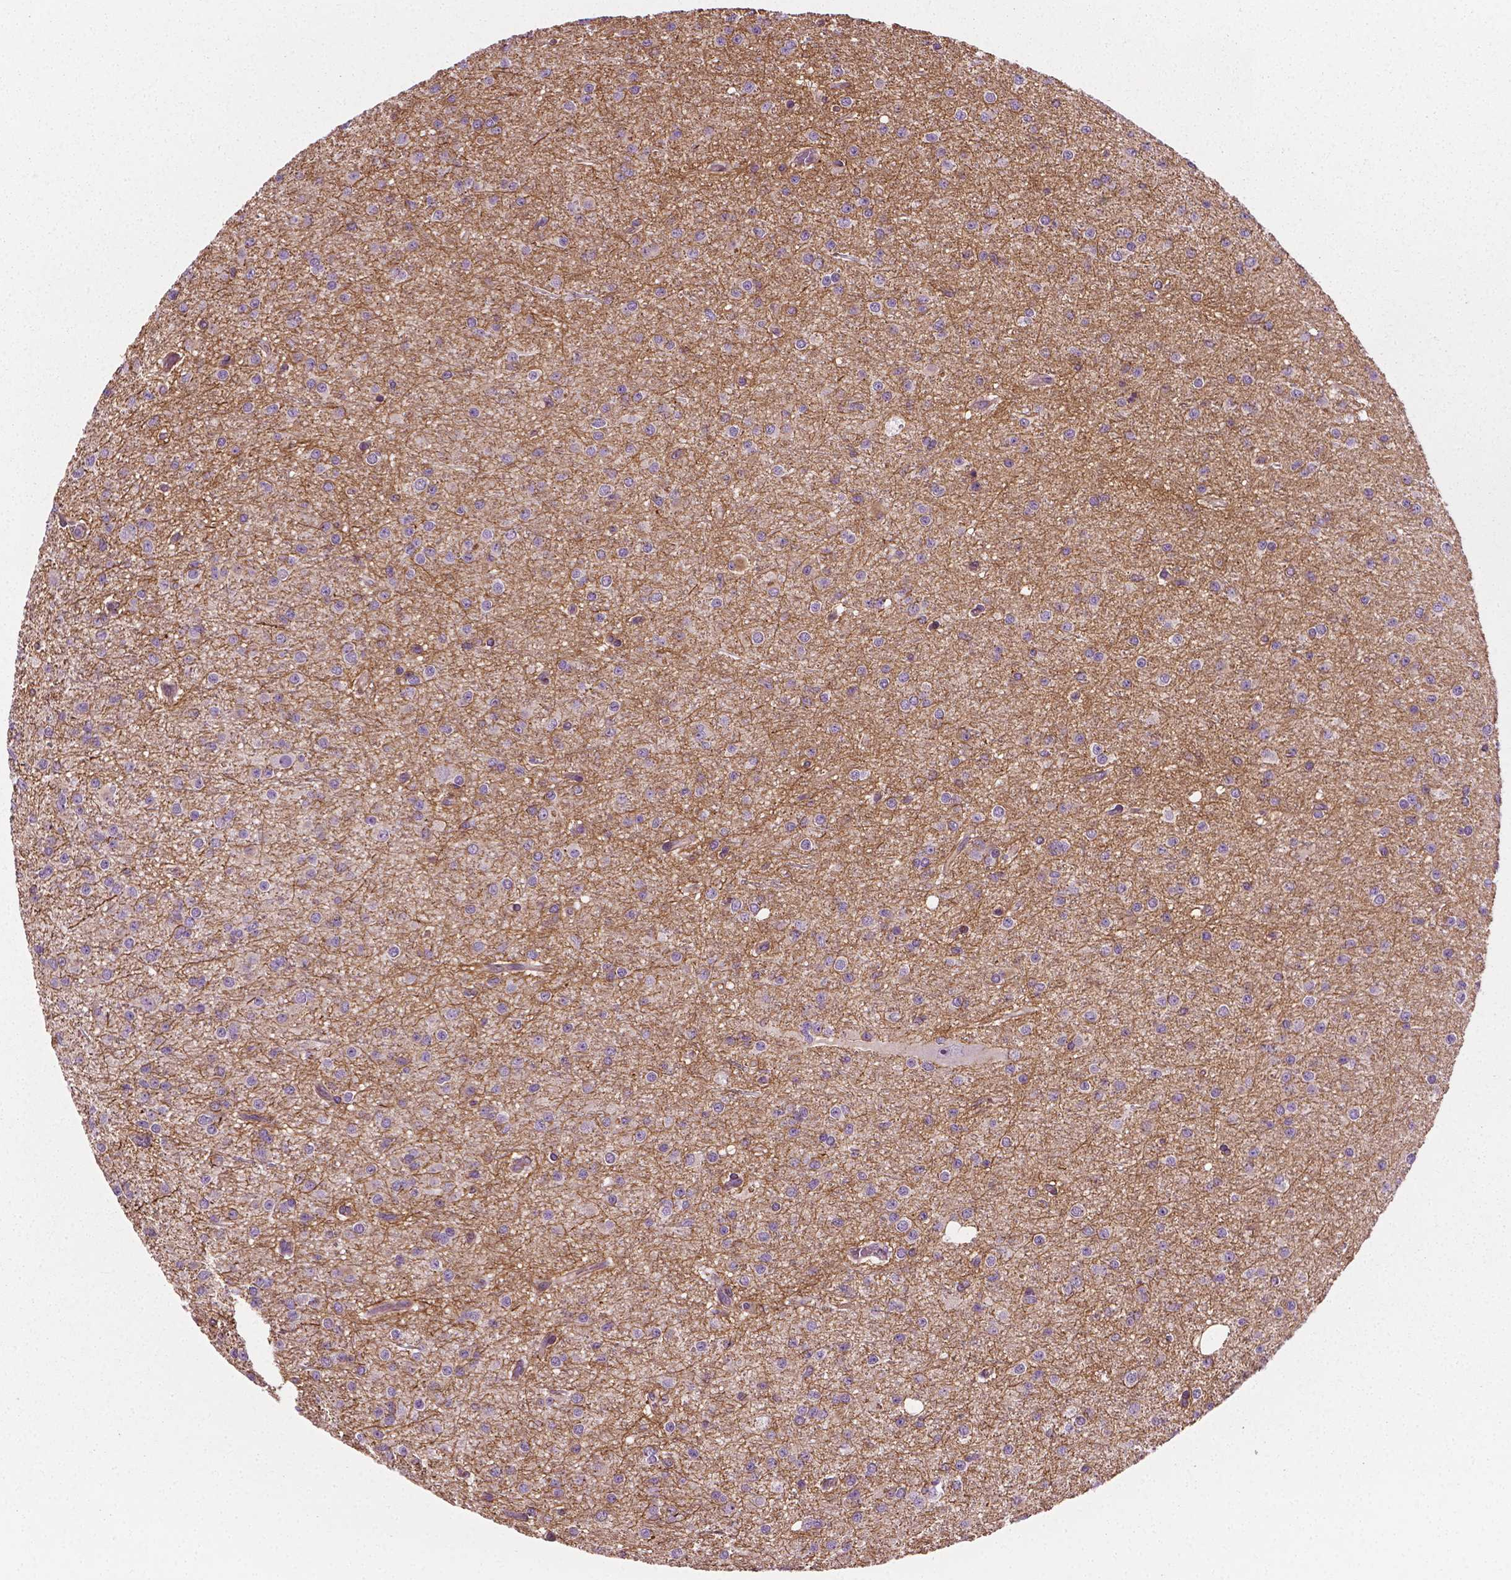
{"staining": {"intensity": "negative", "quantity": "none", "location": "none"}, "tissue": "glioma", "cell_type": "Tumor cells", "image_type": "cancer", "snomed": [{"axis": "morphology", "description": "Glioma, malignant, Low grade"}, {"axis": "topography", "description": "Brain"}], "caption": "The immunohistochemistry histopathology image has no significant staining in tumor cells of malignant glioma (low-grade) tissue.", "gene": "PTX3", "patient": {"sex": "male", "age": 27}}